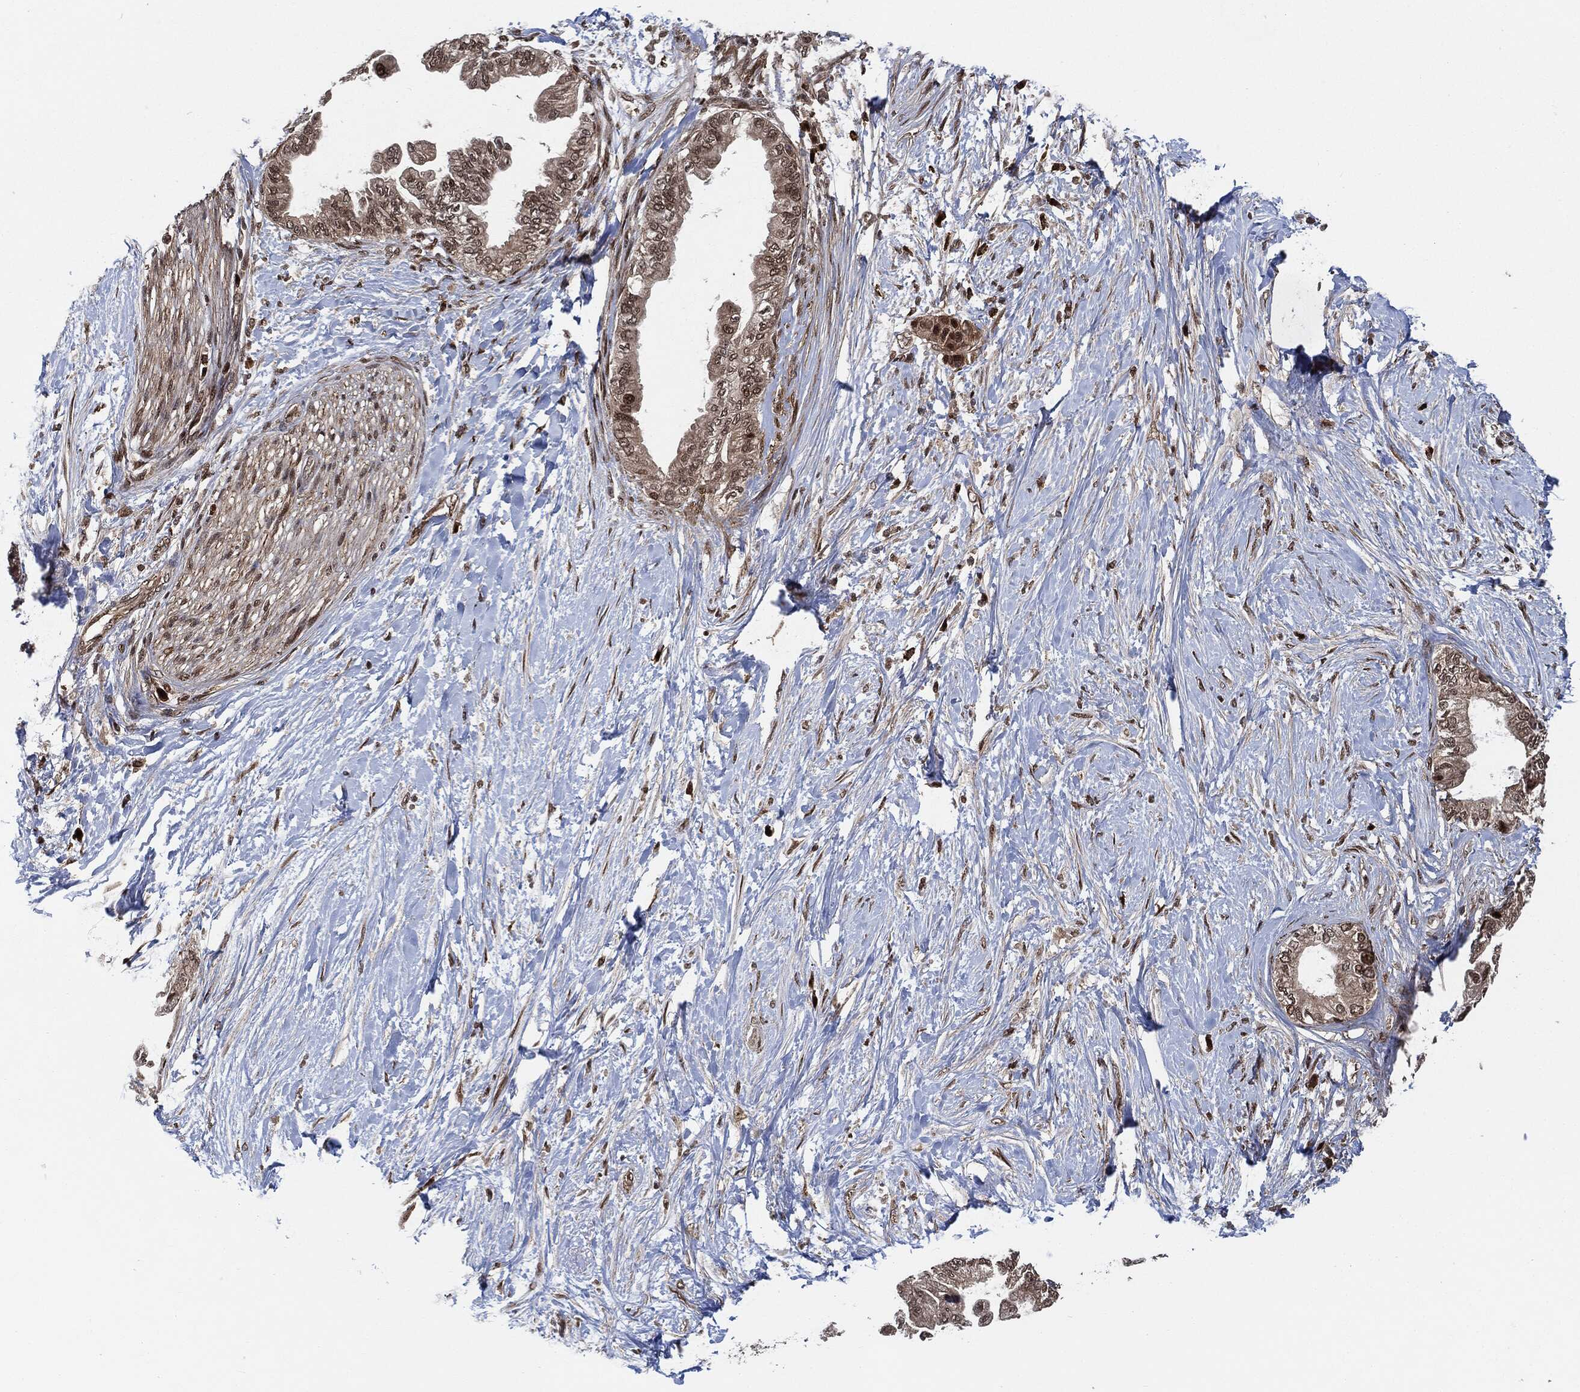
{"staining": {"intensity": "moderate", "quantity": ">75%", "location": "cytoplasmic/membranous,nuclear"}, "tissue": "pancreatic cancer", "cell_type": "Tumor cells", "image_type": "cancer", "snomed": [{"axis": "morphology", "description": "Normal tissue, NOS"}, {"axis": "morphology", "description": "Adenocarcinoma, NOS"}, {"axis": "topography", "description": "Pancreas"}, {"axis": "topography", "description": "Duodenum"}], "caption": "This photomicrograph exhibits pancreatic cancer stained with IHC to label a protein in brown. The cytoplasmic/membranous and nuclear of tumor cells show moderate positivity for the protein. Nuclei are counter-stained blue.", "gene": "CUTA", "patient": {"sex": "female", "age": 60}}